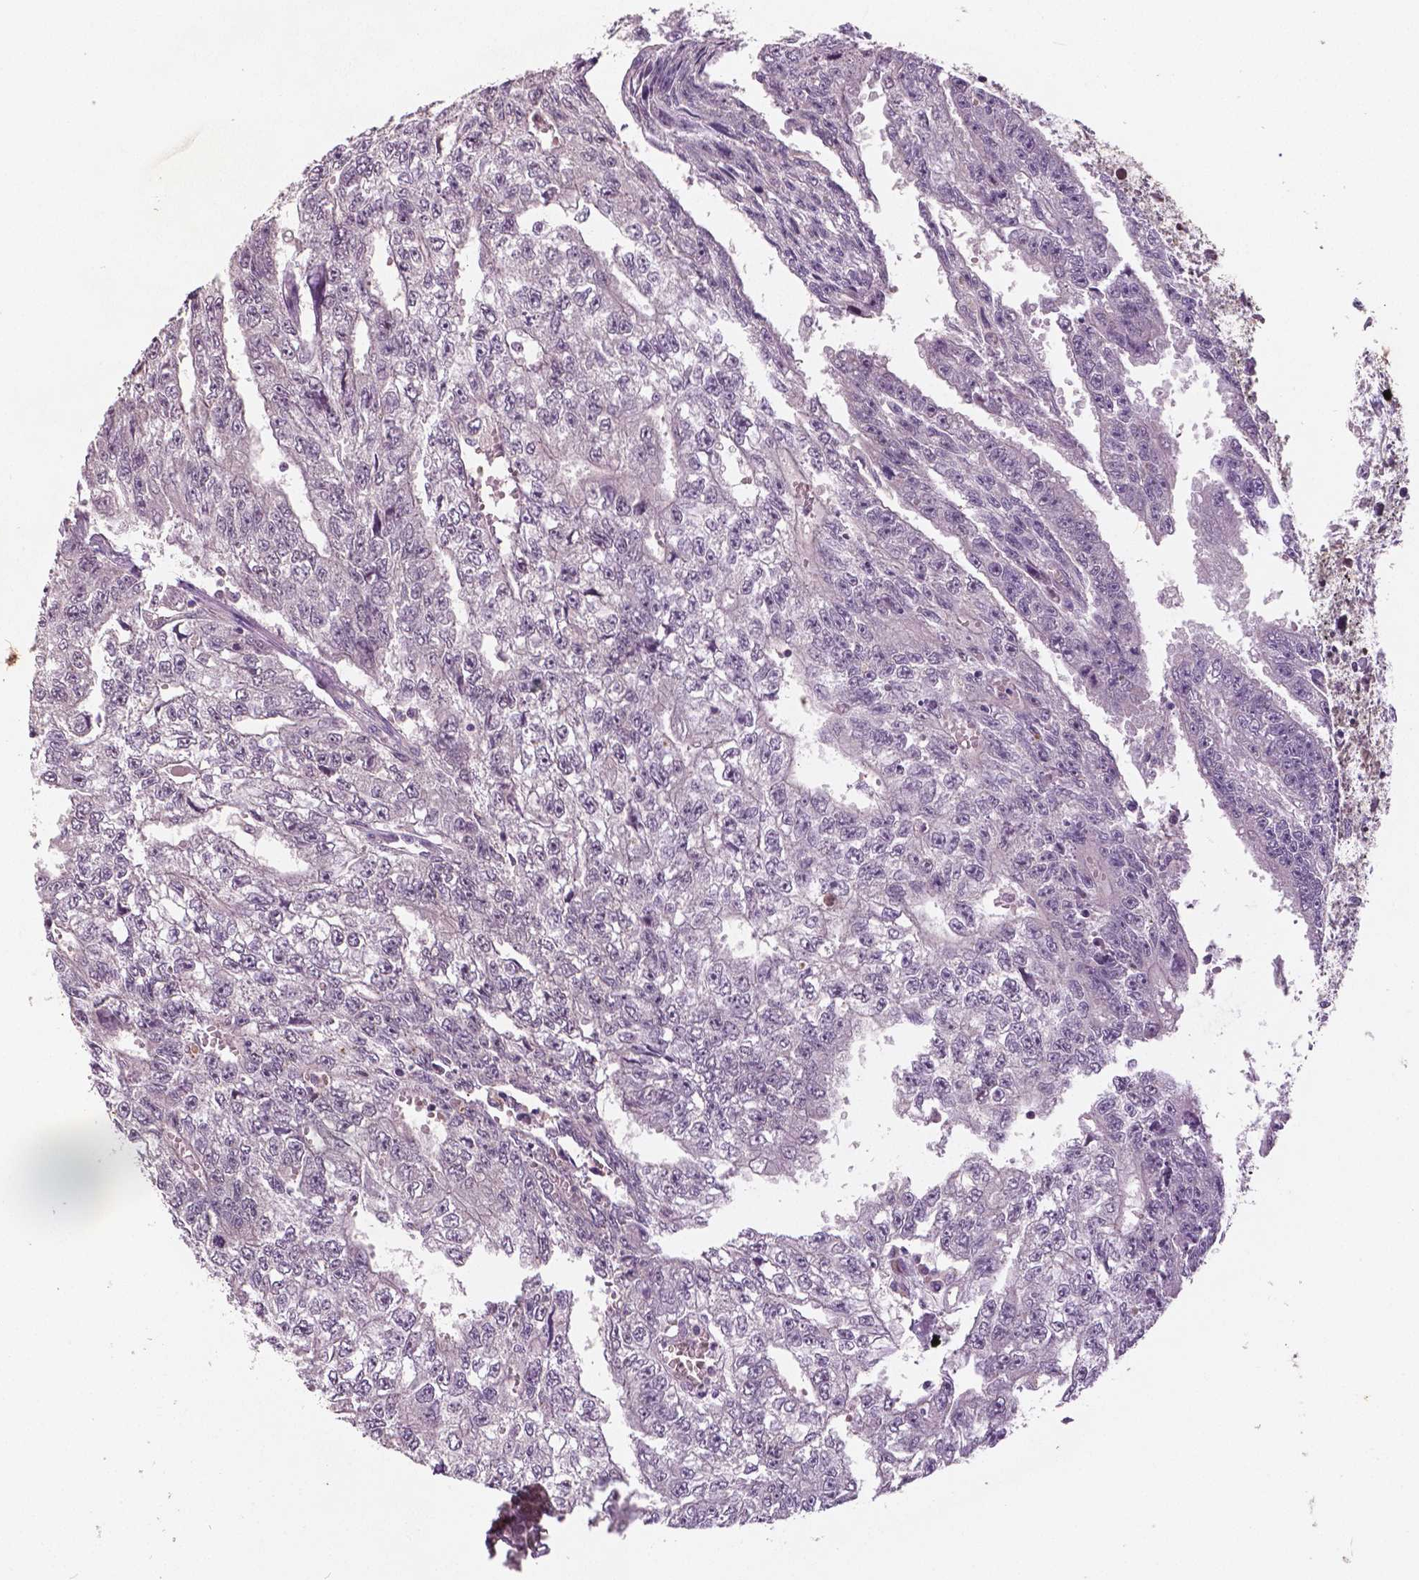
{"staining": {"intensity": "negative", "quantity": "none", "location": "none"}, "tissue": "testis cancer", "cell_type": "Tumor cells", "image_type": "cancer", "snomed": [{"axis": "morphology", "description": "Carcinoma, Embryonal, NOS"}, {"axis": "morphology", "description": "Teratoma, malignant, NOS"}, {"axis": "topography", "description": "Testis"}], "caption": "High magnification brightfield microscopy of testis cancer stained with DAB (brown) and counterstained with hematoxylin (blue): tumor cells show no significant positivity.", "gene": "MKI67", "patient": {"sex": "male", "age": 24}}